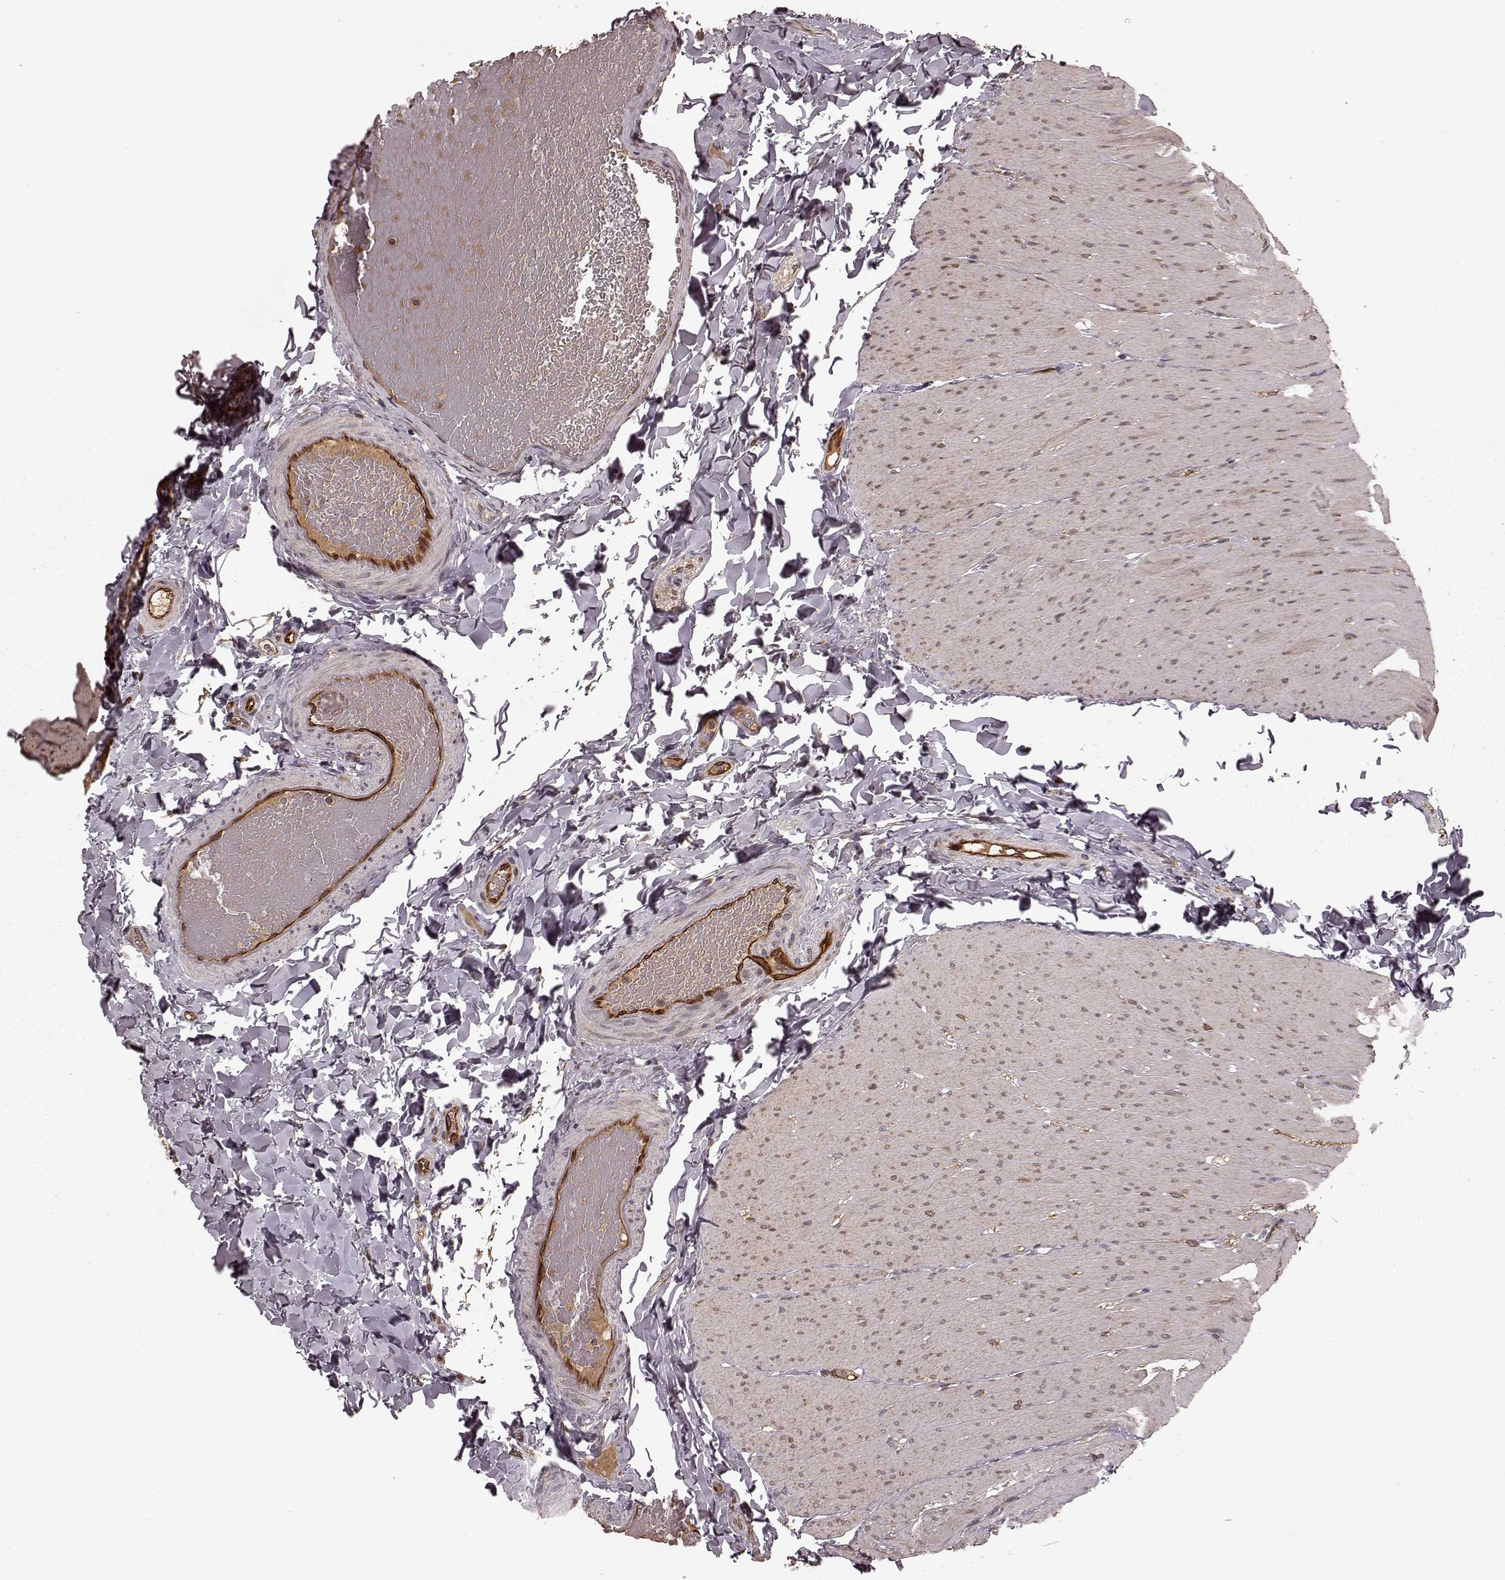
{"staining": {"intensity": "strong", "quantity": ">75%", "location": "cytoplasmic/membranous"}, "tissue": "colon", "cell_type": "Endothelial cells", "image_type": "normal", "snomed": [{"axis": "morphology", "description": "Normal tissue, NOS"}, {"axis": "topography", "description": "Colon"}], "caption": "A high-resolution micrograph shows immunohistochemistry (IHC) staining of unremarkable colon, which shows strong cytoplasmic/membranous staining in approximately >75% of endothelial cells.", "gene": "AGPAT1", "patient": {"sex": "male", "age": 47}}